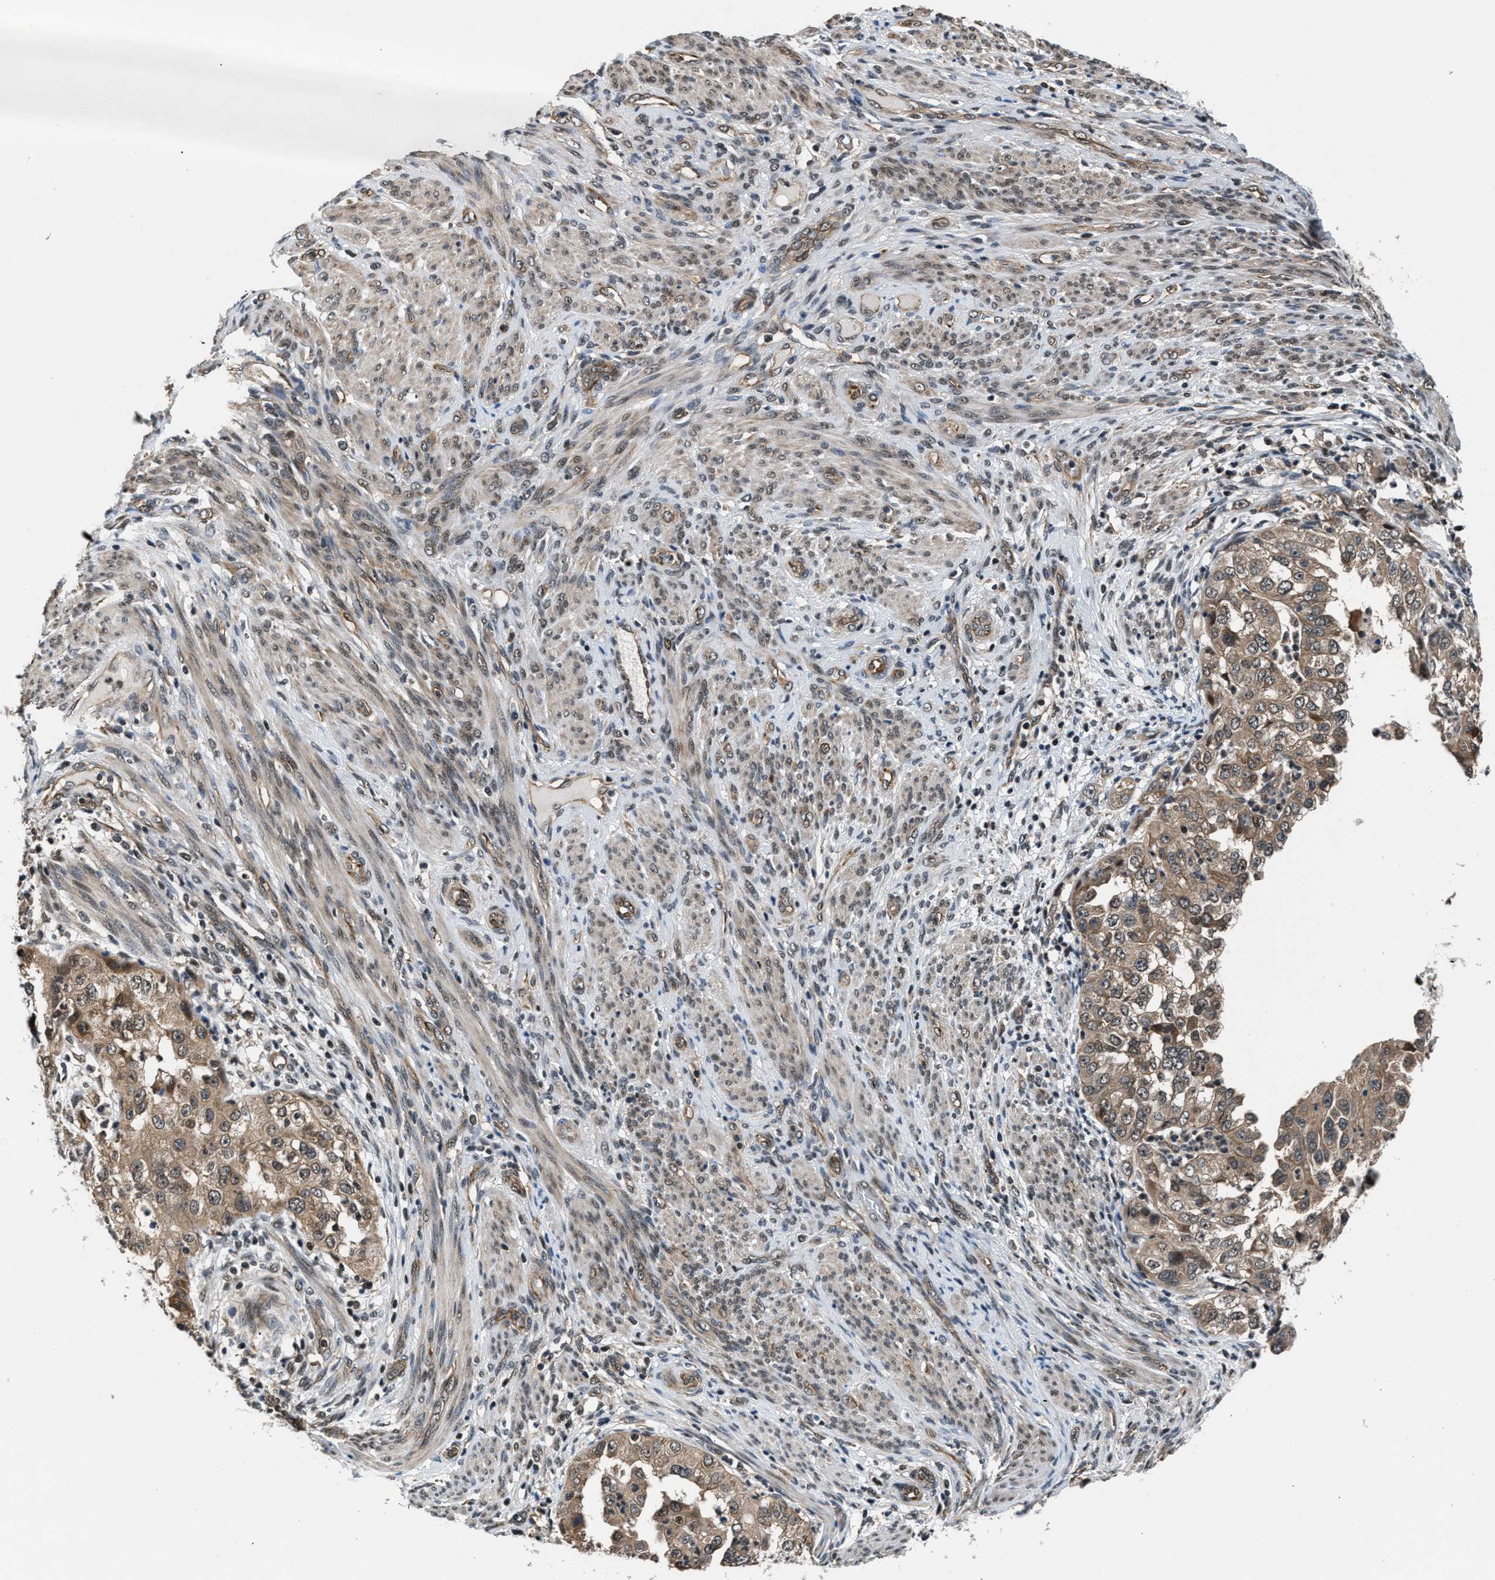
{"staining": {"intensity": "weak", "quantity": ">75%", "location": "cytoplasmic/membranous"}, "tissue": "endometrial cancer", "cell_type": "Tumor cells", "image_type": "cancer", "snomed": [{"axis": "morphology", "description": "Adenocarcinoma, NOS"}, {"axis": "topography", "description": "Endometrium"}], "caption": "A histopathology image showing weak cytoplasmic/membranous positivity in about >75% of tumor cells in adenocarcinoma (endometrial), as visualized by brown immunohistochemical staining.", "gene": "RBM33", "patient": {"sex": "female", "age": 85}}